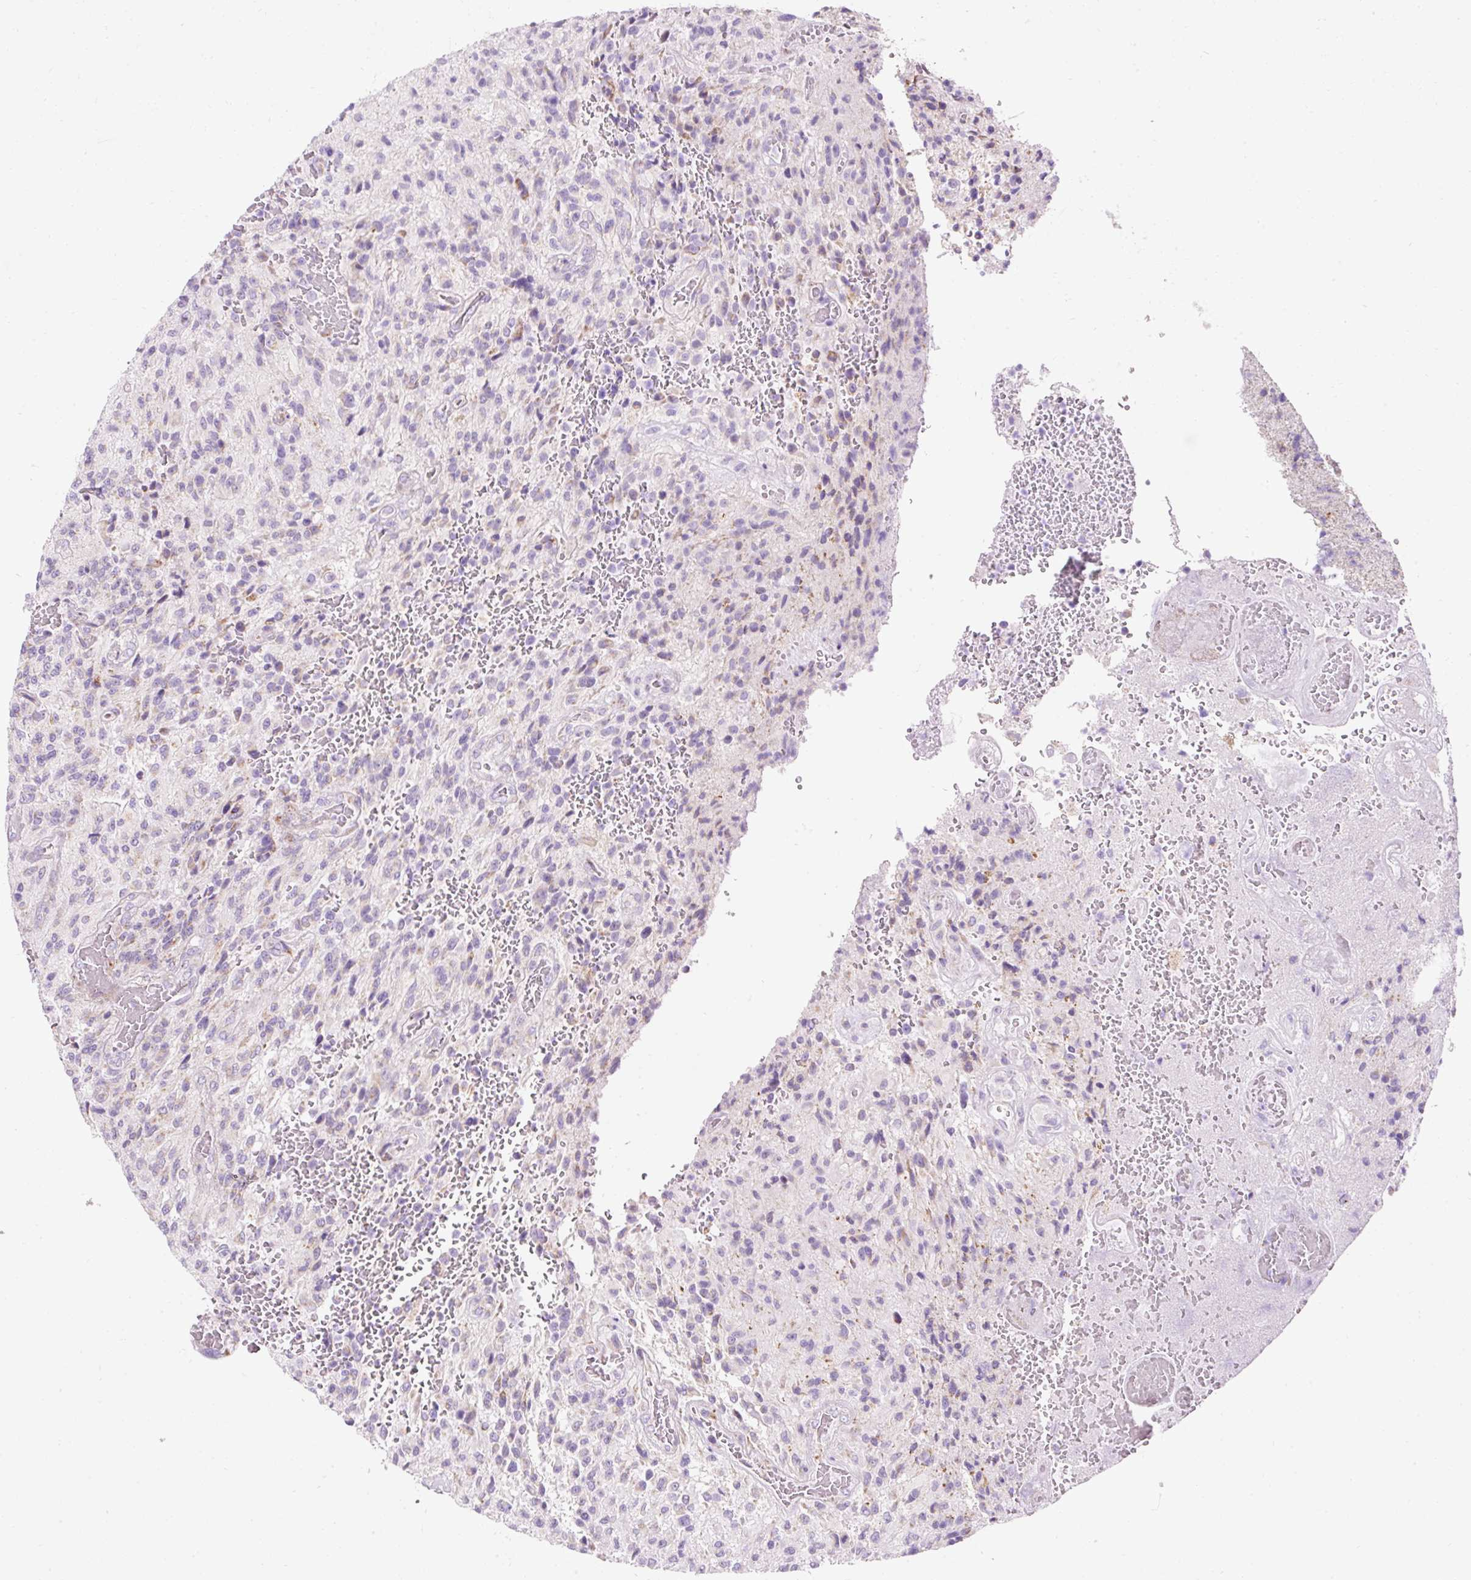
{"staining": {"intensity": "weak", "quantity": "<25%", "location": "cytoplasmic/membranous"}, "tissue": "glioma", "cell_type": "Tumor cells", "image_type": "cancer", "snomed": [{"axis": "morphology", "description": "Normal tissue, NOS"}, {"axis": "morphology", "description": "Glioma, malignant, High grade"}, {"axis": "topography", "description": "Cerebral cortex"}], "caption": "A high-resolution photomicrograph shows immunohistochemistry (IHC) staining of glioma, which displays no significant positivity in tumor cells.", "gene": "PLPP2", "patient": {"sex": "male", "age": 56}}